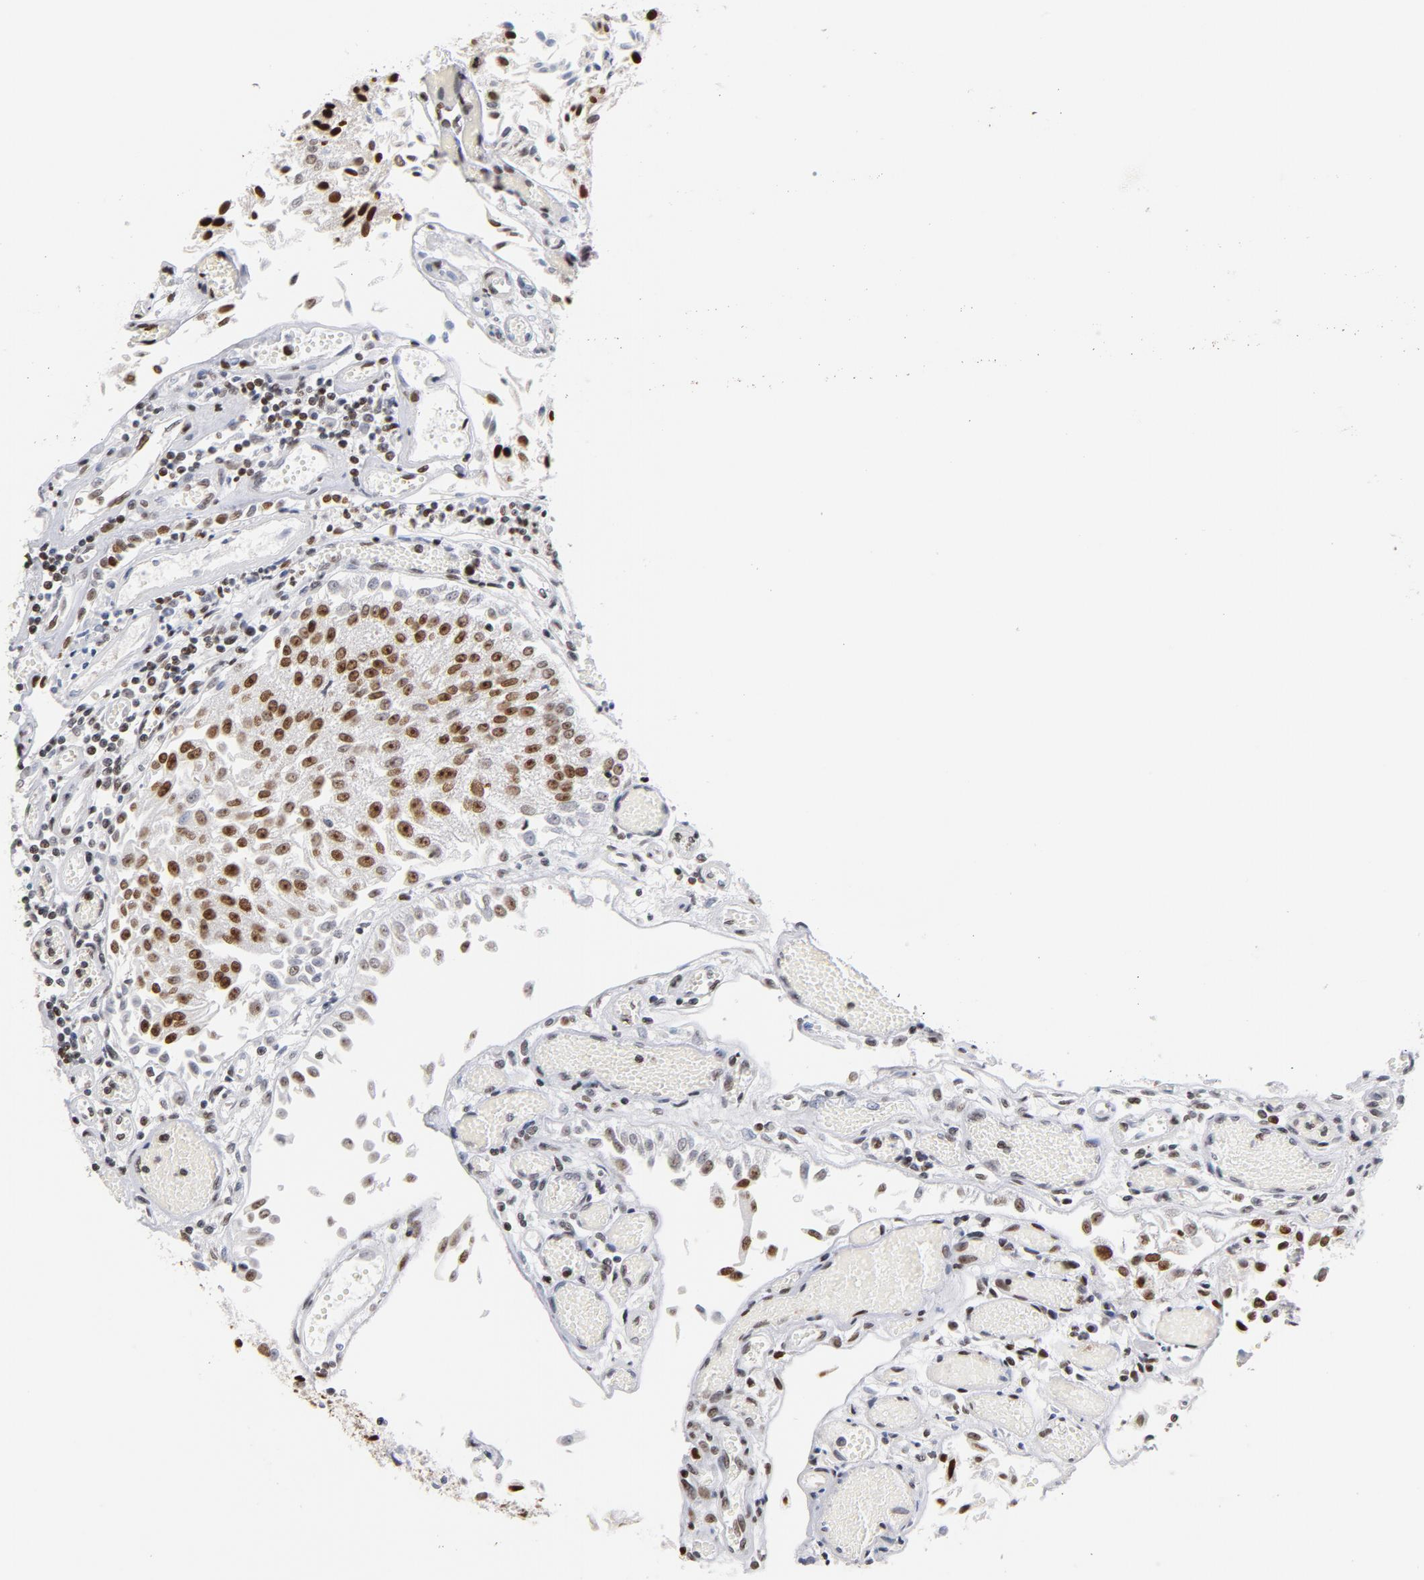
{"staining": {"intensity": "moderate", "quantity": ">75%", "location": "nuclear"}, "tissue": "urothelial cancer", "cell_type": "Tumor cells", "image_type": "cancer", "snomed": [{"axis": "morphology", "description": "Urothelial carcinoma, Low grade"}, {"axis": "topography", "description": "Urinary bladder"}], "caption": "There is medium levels of moderate nuclear staining in tumor cells of urothelial cancer, as demonstrated by immunohistochemical staining (brown color).", "gene": "TOP2B", "patient": {"sex": "male", "age": 86}}